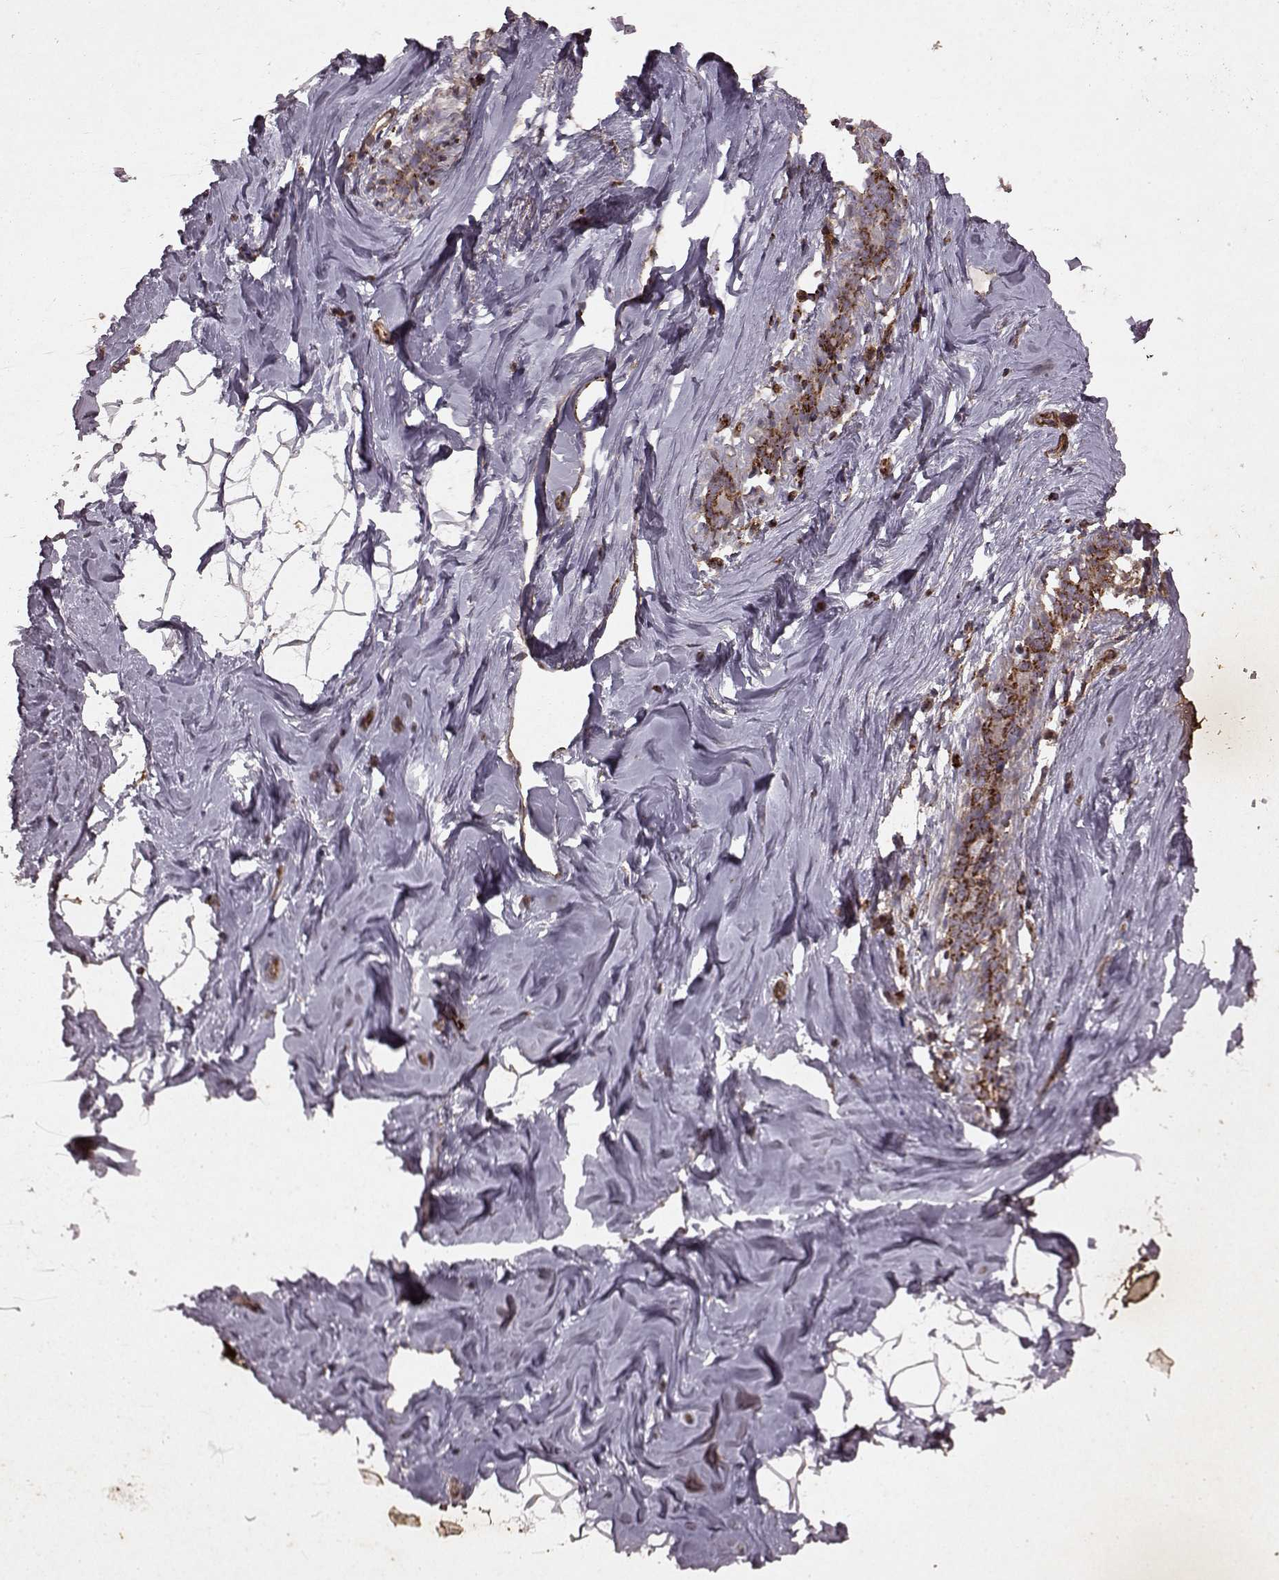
{"staining": {"intensity": "negative", "quantity": "none", "location": "none"}, "tissue": "breast", "cell_type": "Adipocytes", "image_type": "normal", "snomed": [{"axis": "morphology", "description": "Normal tissue, NOS"}, {"axis": "topography", "description": "Breast"}], "caption": "High magnification brightfield microscopy of benign breast stained with DAB (3,3'-diaminobenzidine) (brown) and counterstained with hematoxylin (blue): adipocytes show no significant positivity. Brightfield microscopy of IHC stained with DAB (3,3'-diaminobenzidine) (brown) and hematoxylin (blue), captured at high magnification.", "gene": "ENSG00000285130", "patient": {"sex": "female", "age": 32}}